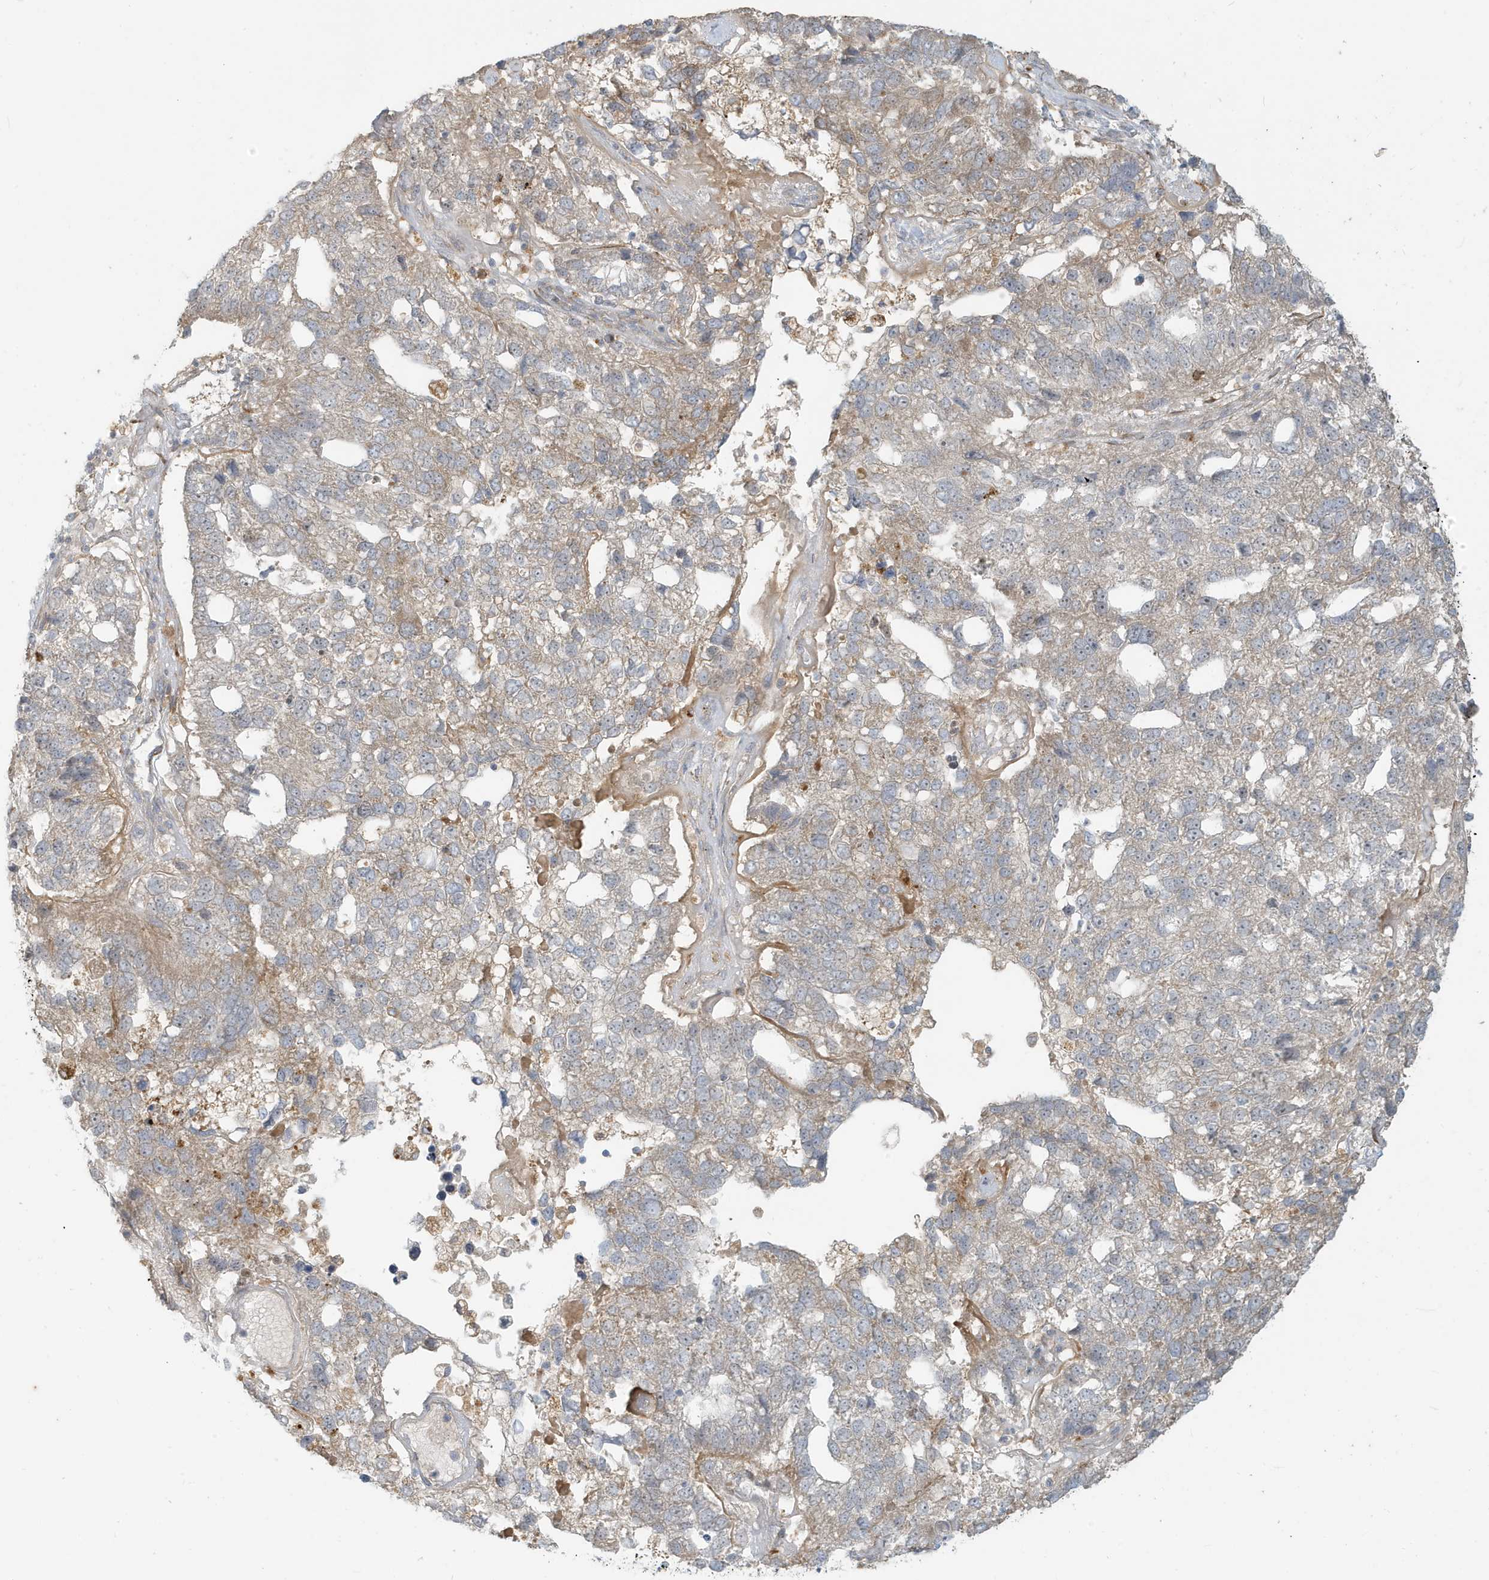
{"staining": {"intensity": "moderate", "quantity": "<25%", "location": "cytoplasmic/membranous"}, "tissue": "pancreatic cancer", "cell_type": "Tumor cells", "image_type": "cancer", "snomed": [{"axis": "morphology", "description": "Adenocarcinoma, NOS"}, {"axis": "topography", "description": "Pancreas"}], "caption": "Protein staining demonstrates moderate cytoplasmic/membranous staining in approximately <25% of tumor cells in pancreatic cancer (adenocarcinoma).", "gene": "MCOLN1", "patient": {"sex": "female", "age": 61}}